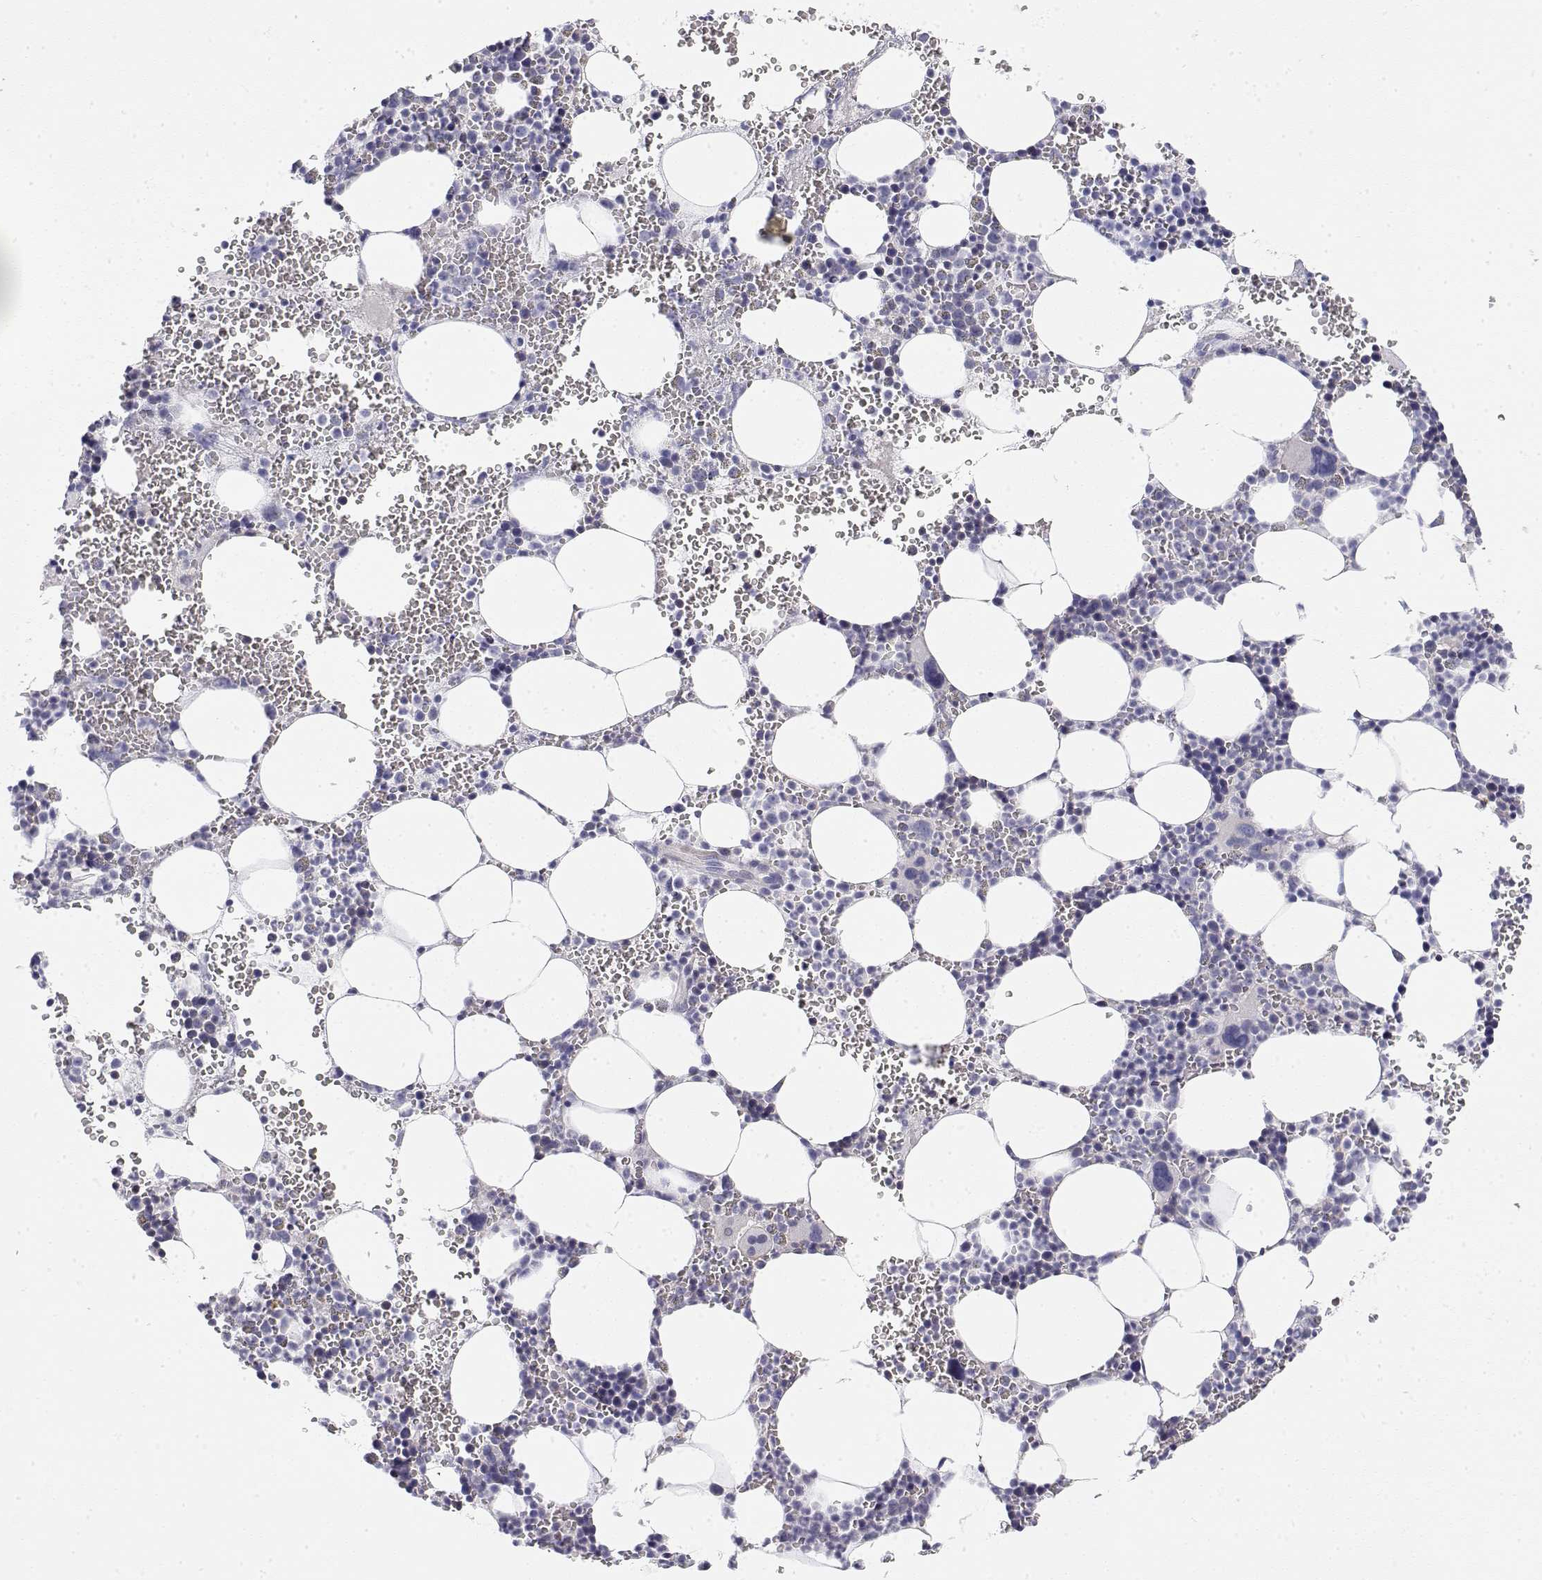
{"staining": {"intensity": "negative", "quantity": "none", "location": "none"}, "tissue": "bone marrow", "cell_type": "Hematopoietic cells", "image_type": "normal", "snomed": [{"axis": "morphology", "description": "Normal tissue, NOS"}, {"axis": "topography", "description": "Bone marrow"}], "caption": "A high-resolution histopathology image shows IHC staining of normal bone marrow, which shows no significant expression in hematopoietic cells. The staining was performed using DAB to visualize the protein expression in brown, while the nuclei were stained in blue with hematoxylin (Magnification: 20x).", "gene": "MISP", "patient": {"sex": "male", "age": 82}}